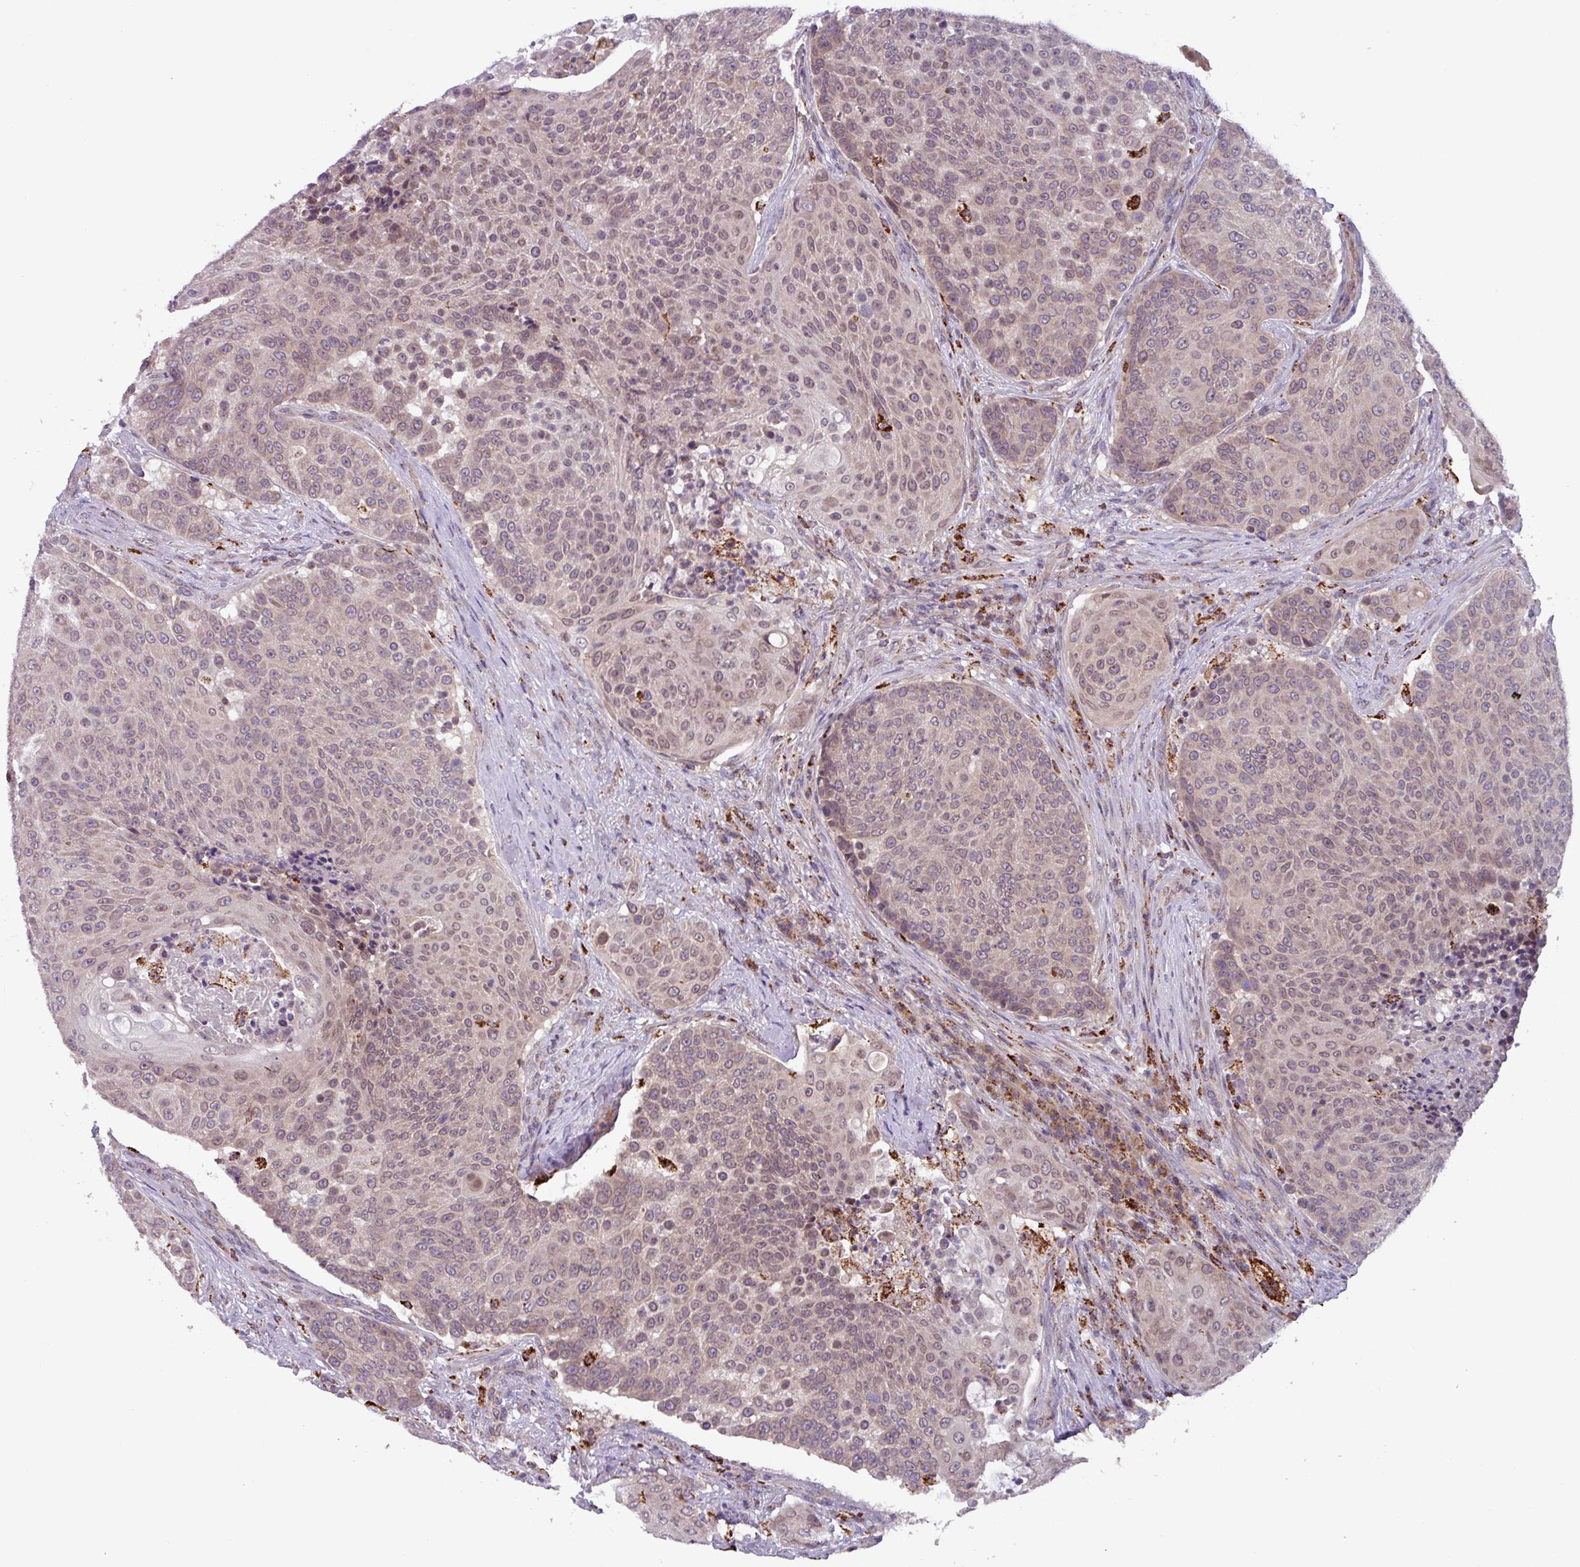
{"staining": {"intensity": "weak", "quantity": "25%-75%", "location": "cytoplasmic/membranous"}, "tissue": "urothelial cancer", "cell_type": "Tumor cells", "image_type": "cancer", "snomed": [{"axis": "morphology", "description": "Urothelial carcinoma, High grade"}, {"axis": "topography", "description": "Urinary bladder"}], "caption": "Urothelial cancer stained for a protein demonstrates weak cytoplasmic/membranous positivity in tumor cells.", "gene": "AKIRIN1", "patient": {"sex": "female", "age": 63}}